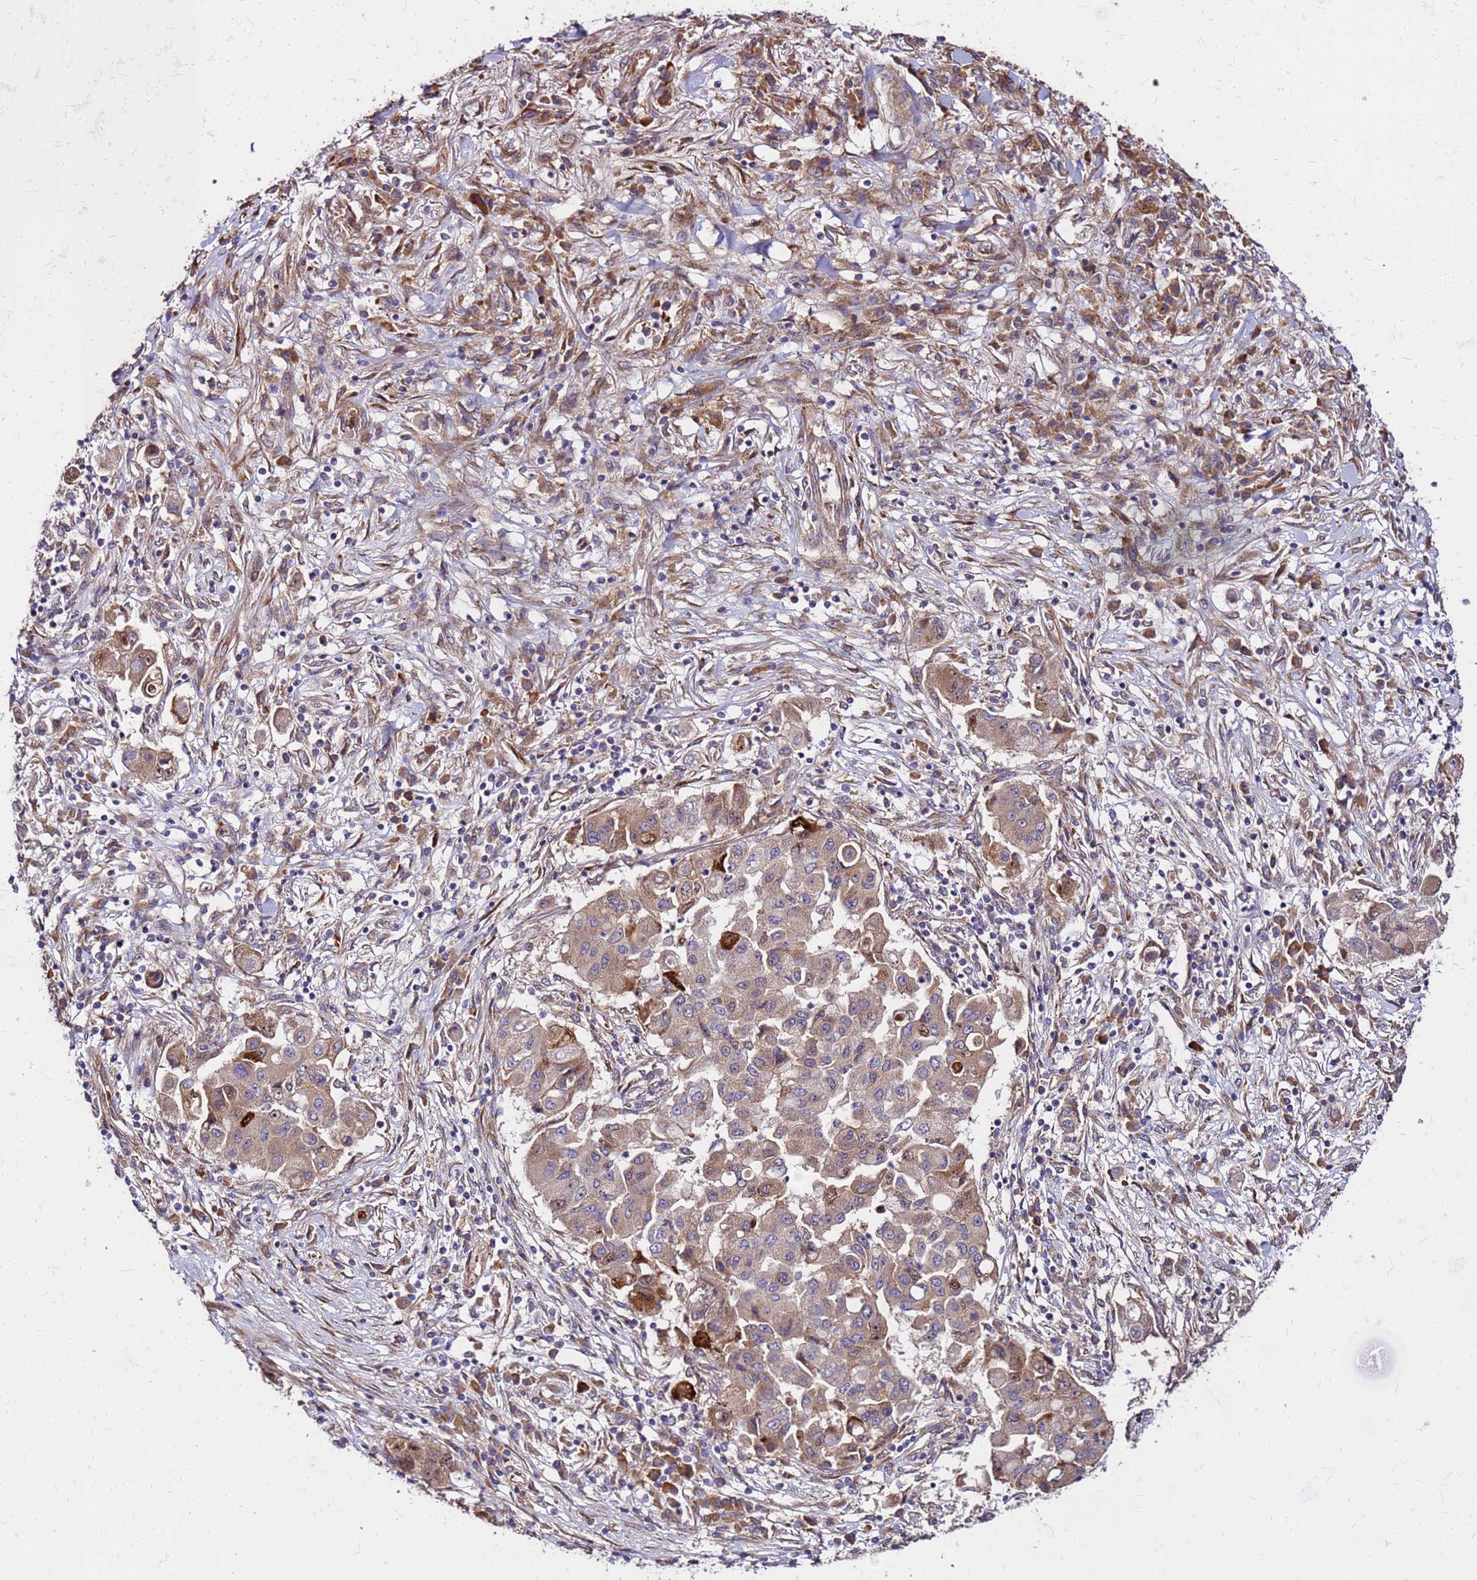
{"staining": {"intensity": "moderate", "quantity": ">75%", "location": "cytoplasmic/membranous"}, "tissue": "lung cancer", "cell_type": "Tumor cells", "image_type": "cancer", "snomed": [{"axis": "morphology", "description": "Squamous cell carcinoma, NOS"}, {"axis": "topography", "description": "Lung"}], "caption": "IHC (DAB) staining of lung squamous cell carcinoma shows moderate cytoplasmic/membranous protein staining in about >75% of tumor cells. (Brightfield microscopy of DAB IHC at high magnification).", "gene": "WWC2", "patient": {"sex": "male", "age": 74}}